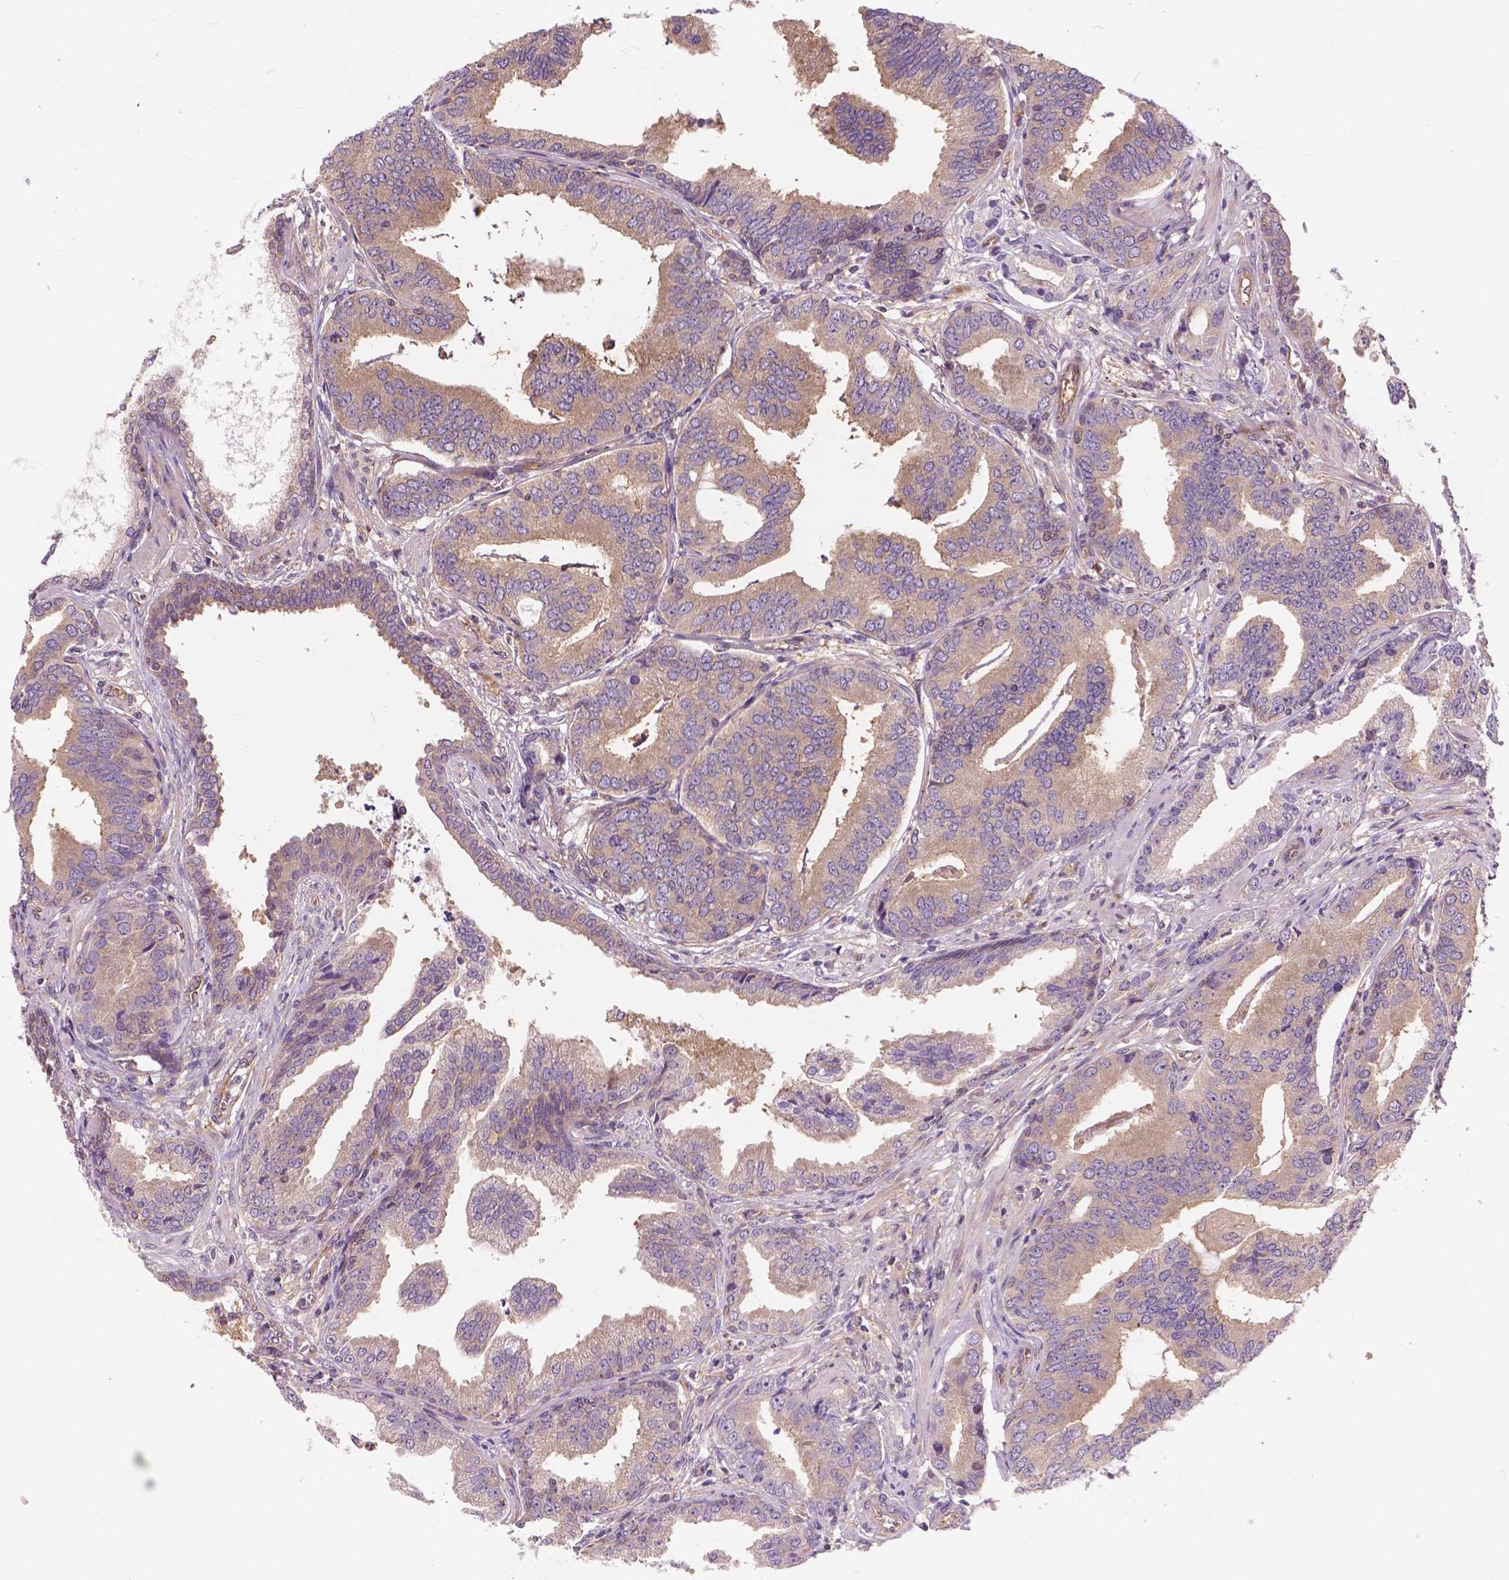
{"staining": {"intensity": "negative", "quantity": "none", "location": "none"}, "tissue": "prostate cancer", "cell_type": "Tumor cells", "image_type": "cancer", "snomed": [{"axis": "morphology", "description": "Adenocarcinoma, NOS"}, {"axis": "topography", "description": "Prostate"}], "caption": "A micrograph of human prostate adenocarcinoma is negative for staining in tumor cells. (Stains: DAB (3,3'-diaminobenzidine) immunohistochemistry (IHC) with hematoxylin counter stain, Microscopy: brightfield microscopy at high magnification).", "gene": "MZT1", "patient": {"sex": "male", "age": 64}}